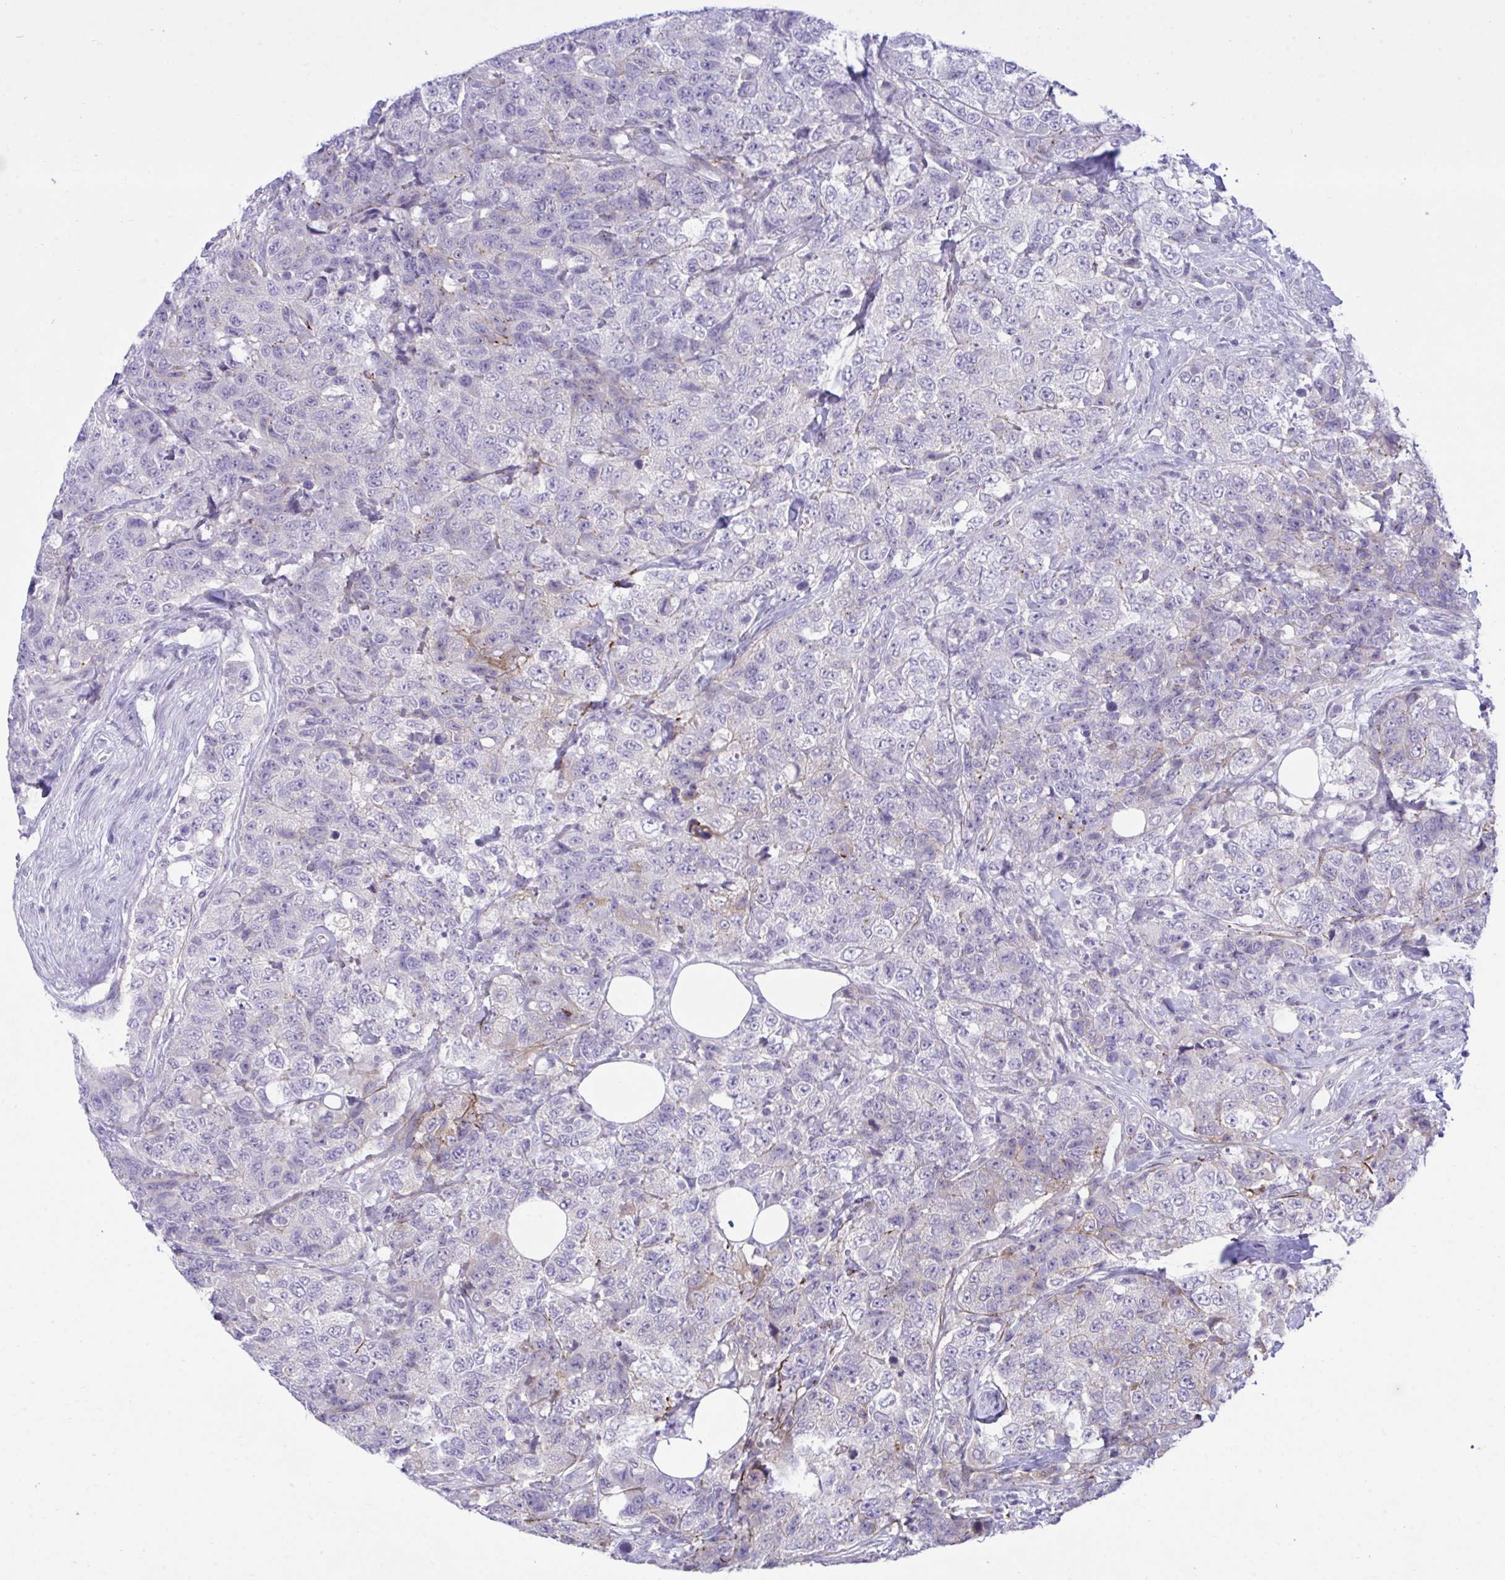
{"staining": {"intensity": "negative", "quantity": "none", "location": "none"}, "tissue": "urothelial cancer", "cell_type": "Tumor cells", "image_type": "cancer", "snomed": [{"axis": "morphology", "description": "Urothelial carcinoma, High grade"}, {"axis": "topography", "description": "Urinary bladder"}], "caption": "IHC image of human urothelial cancer stained for a protein (brown), which displays no expression in tumor cells.", "gene": "MED9", "patient": {"sex": "female", "age": 78}}